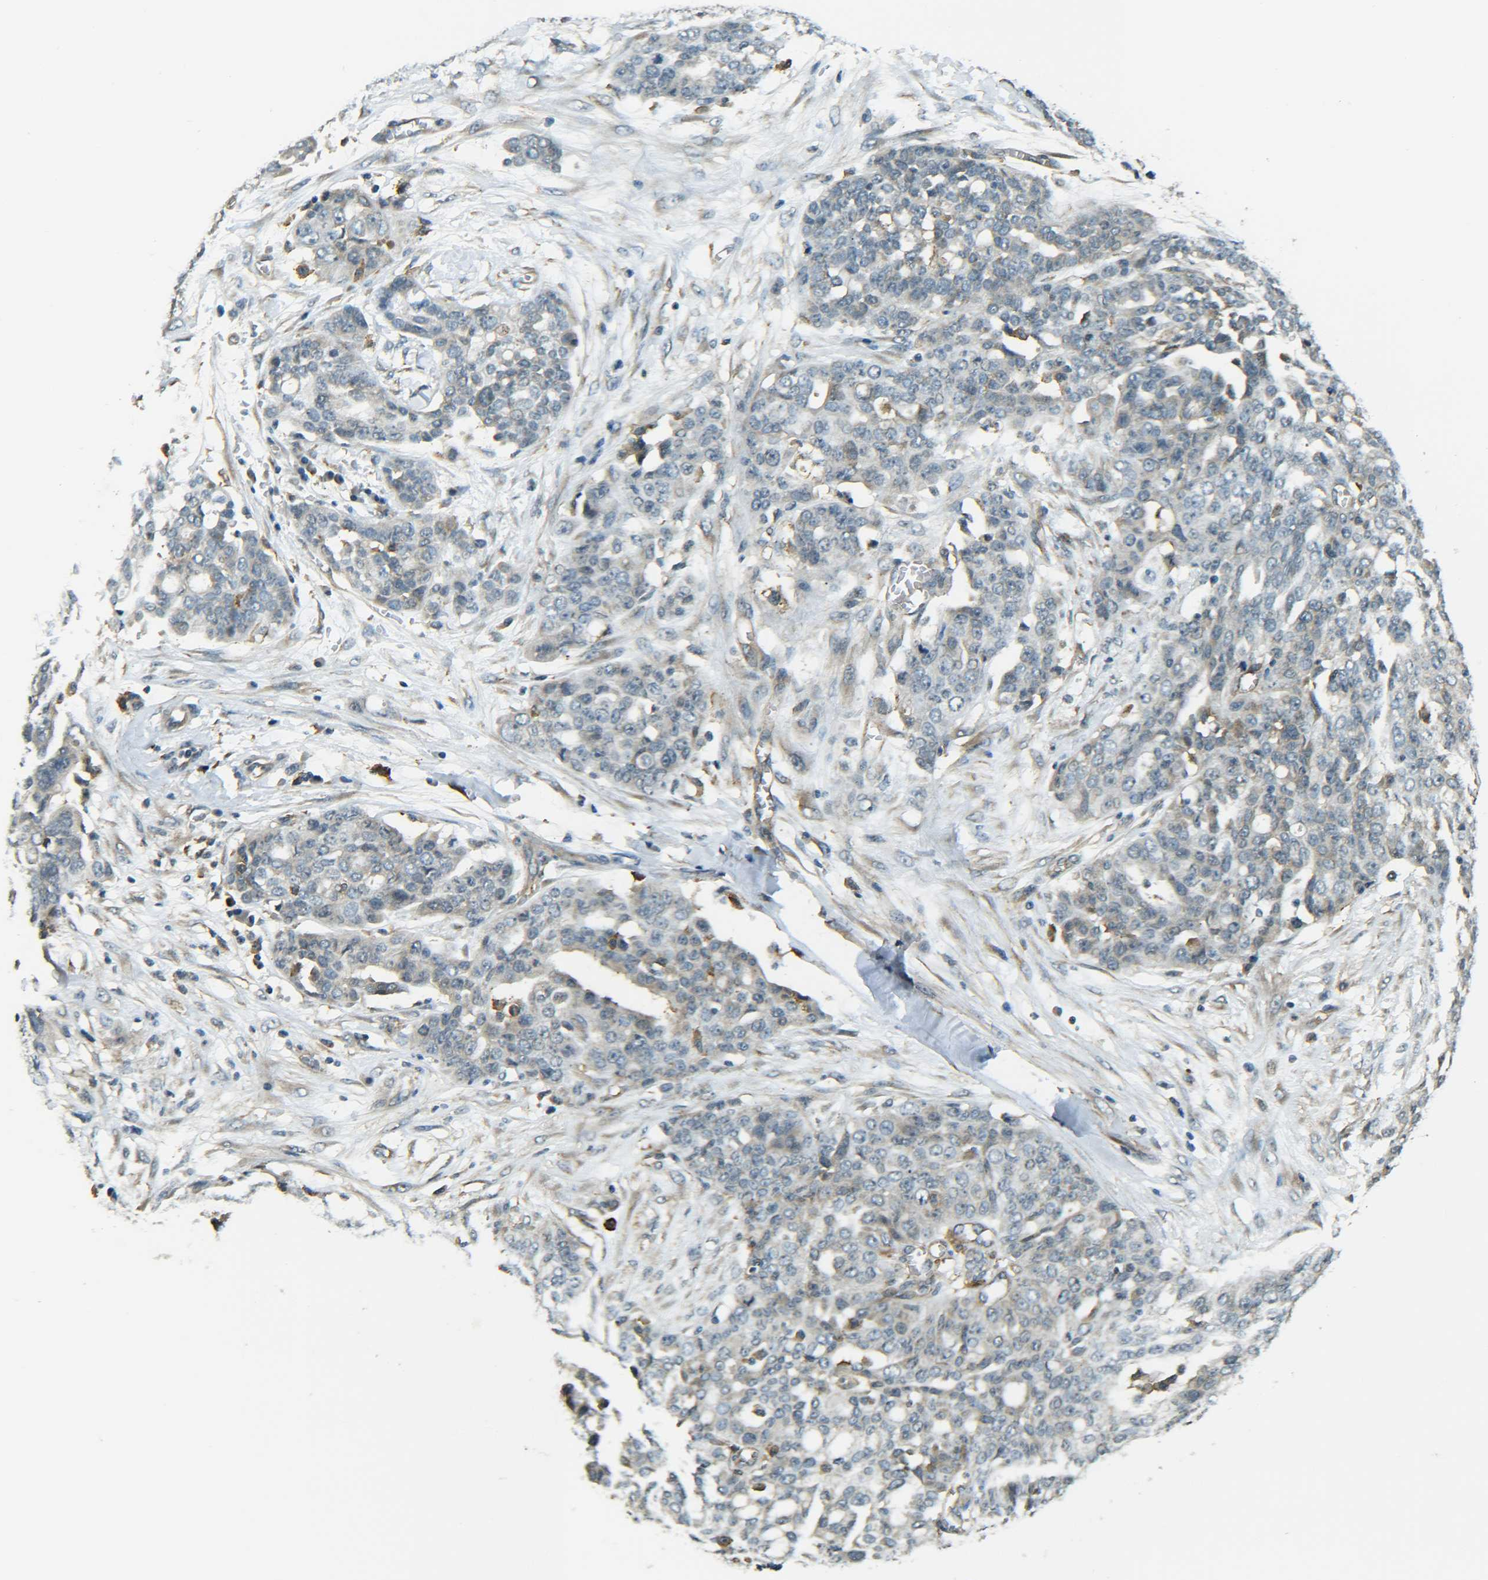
{"staining": {"intensity": "weak", "quantity": ">75%", "location": "cytoplasmic/membranous"}, "tissue": "ovarian cancer", "cell_type": "Tumor cells", "image_type": "cancer", "snomed": [{"axis": "morphology", "description": "Cystadenocarcinoma, serous, NOS"}, {"axis": "topography", "description": "Soft tissue"}, {"axis": "topography", "description": "Ovary"}], "caption": "This is a micrograph of immunohistochemistry (IHC) staining of ovarian cancer, which shows weak staining in the cytoplasmic/membranous of tumor cells.", "gene": "DAB2", "patient": {"sex": "female", "age": 57}}